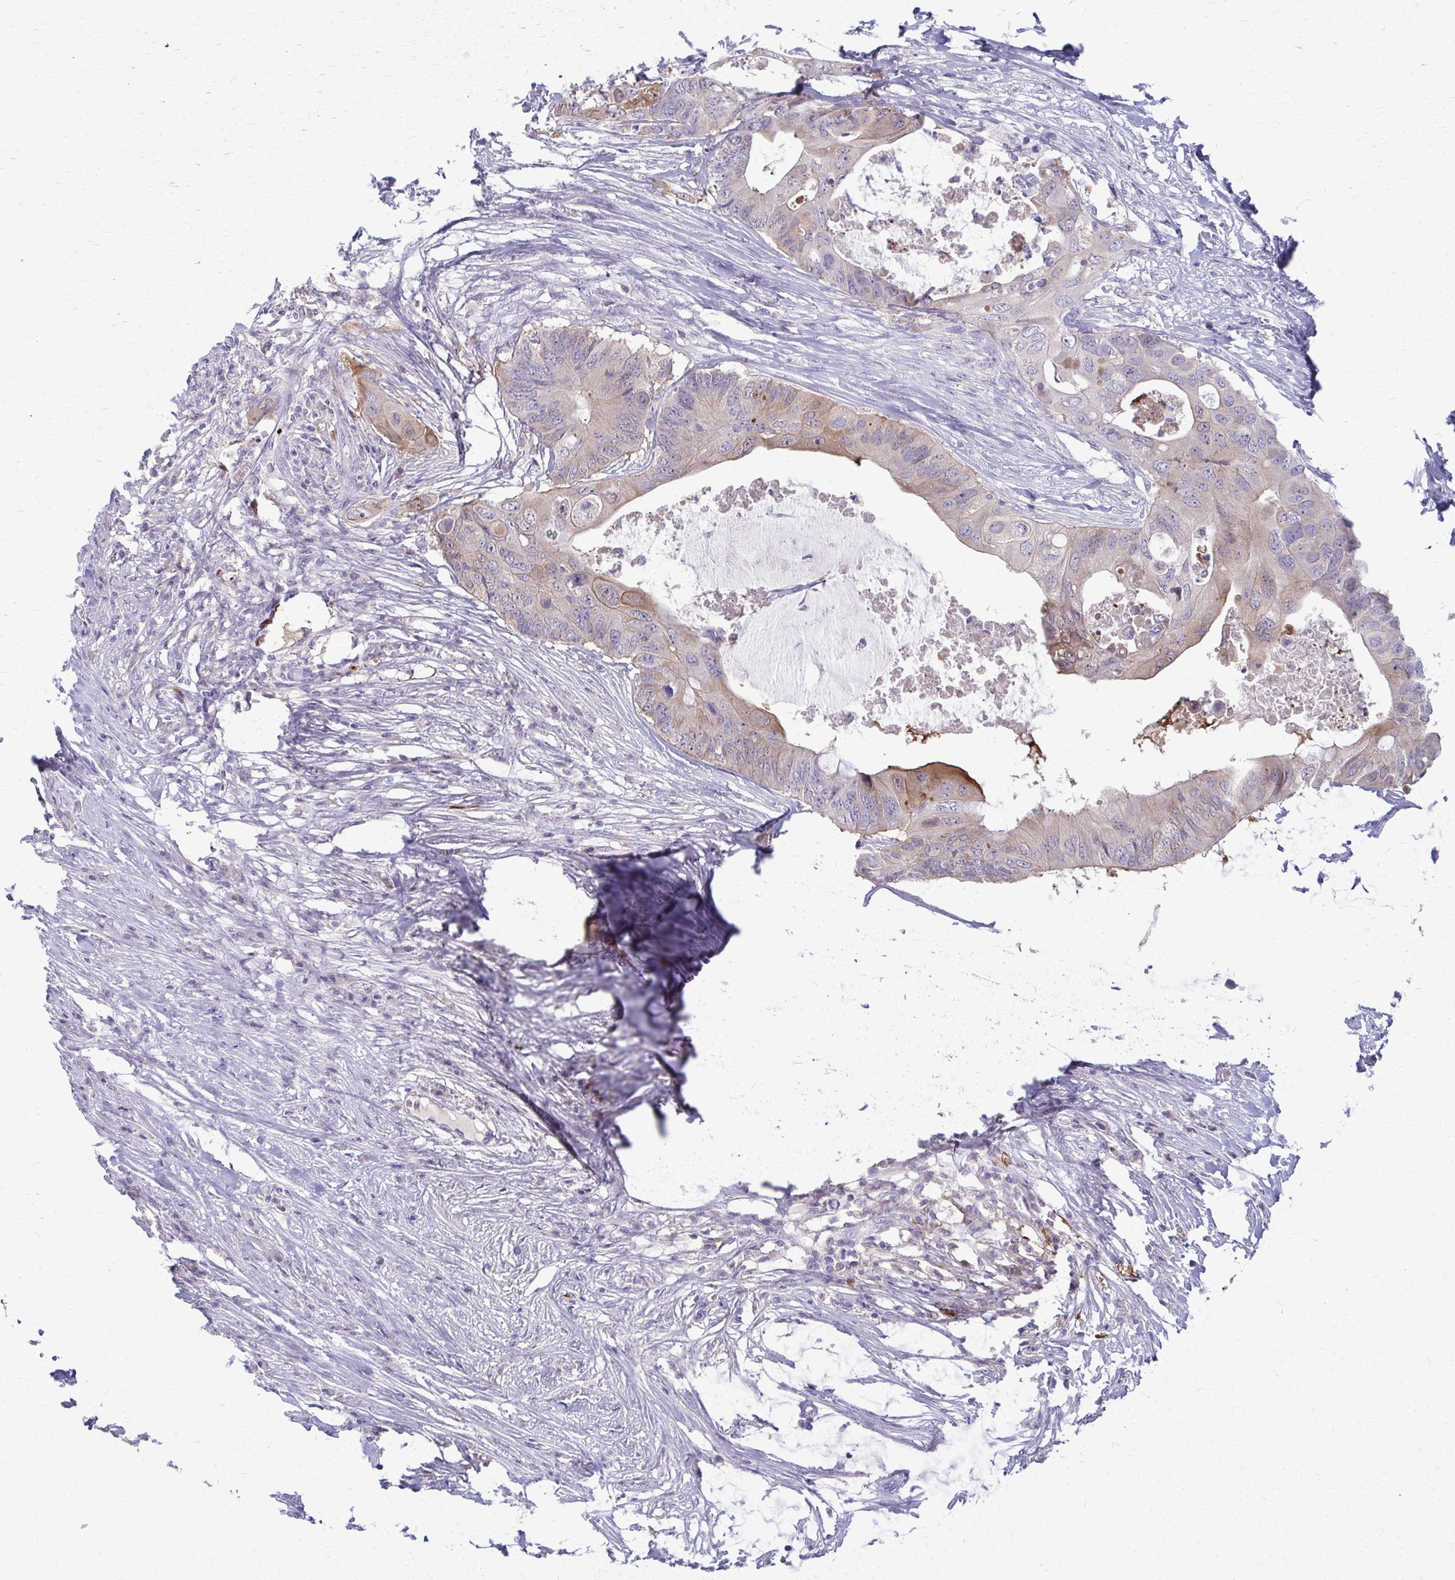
{"staining": {"intensity": "moderate", "quantity": "<25%", "location": "cytoplasmic/membranous"}, "tissue": "colorectal cancer", "cell_type": "Tumor cells", "image_type": "cancer", "snomed": [{"axis": "morphology", "description": "Adenocarcinoma, NOS"}, {"axis": "topography", "description": "Colon"}], "caption": "DAB immunohistochemical staining of colorectal adenocarcinoma exhibits moderate cytoplasmic/membranous protein positivity in about <25% of tumor cells. (Stains: DAB (3,3'-diaminobenzidine) in brown, nuclei in blue, Microscopy: brightfield microscopy at high magnification).", "gene": "OR4M1", "patient": {"sex": "male", "age": 71}}